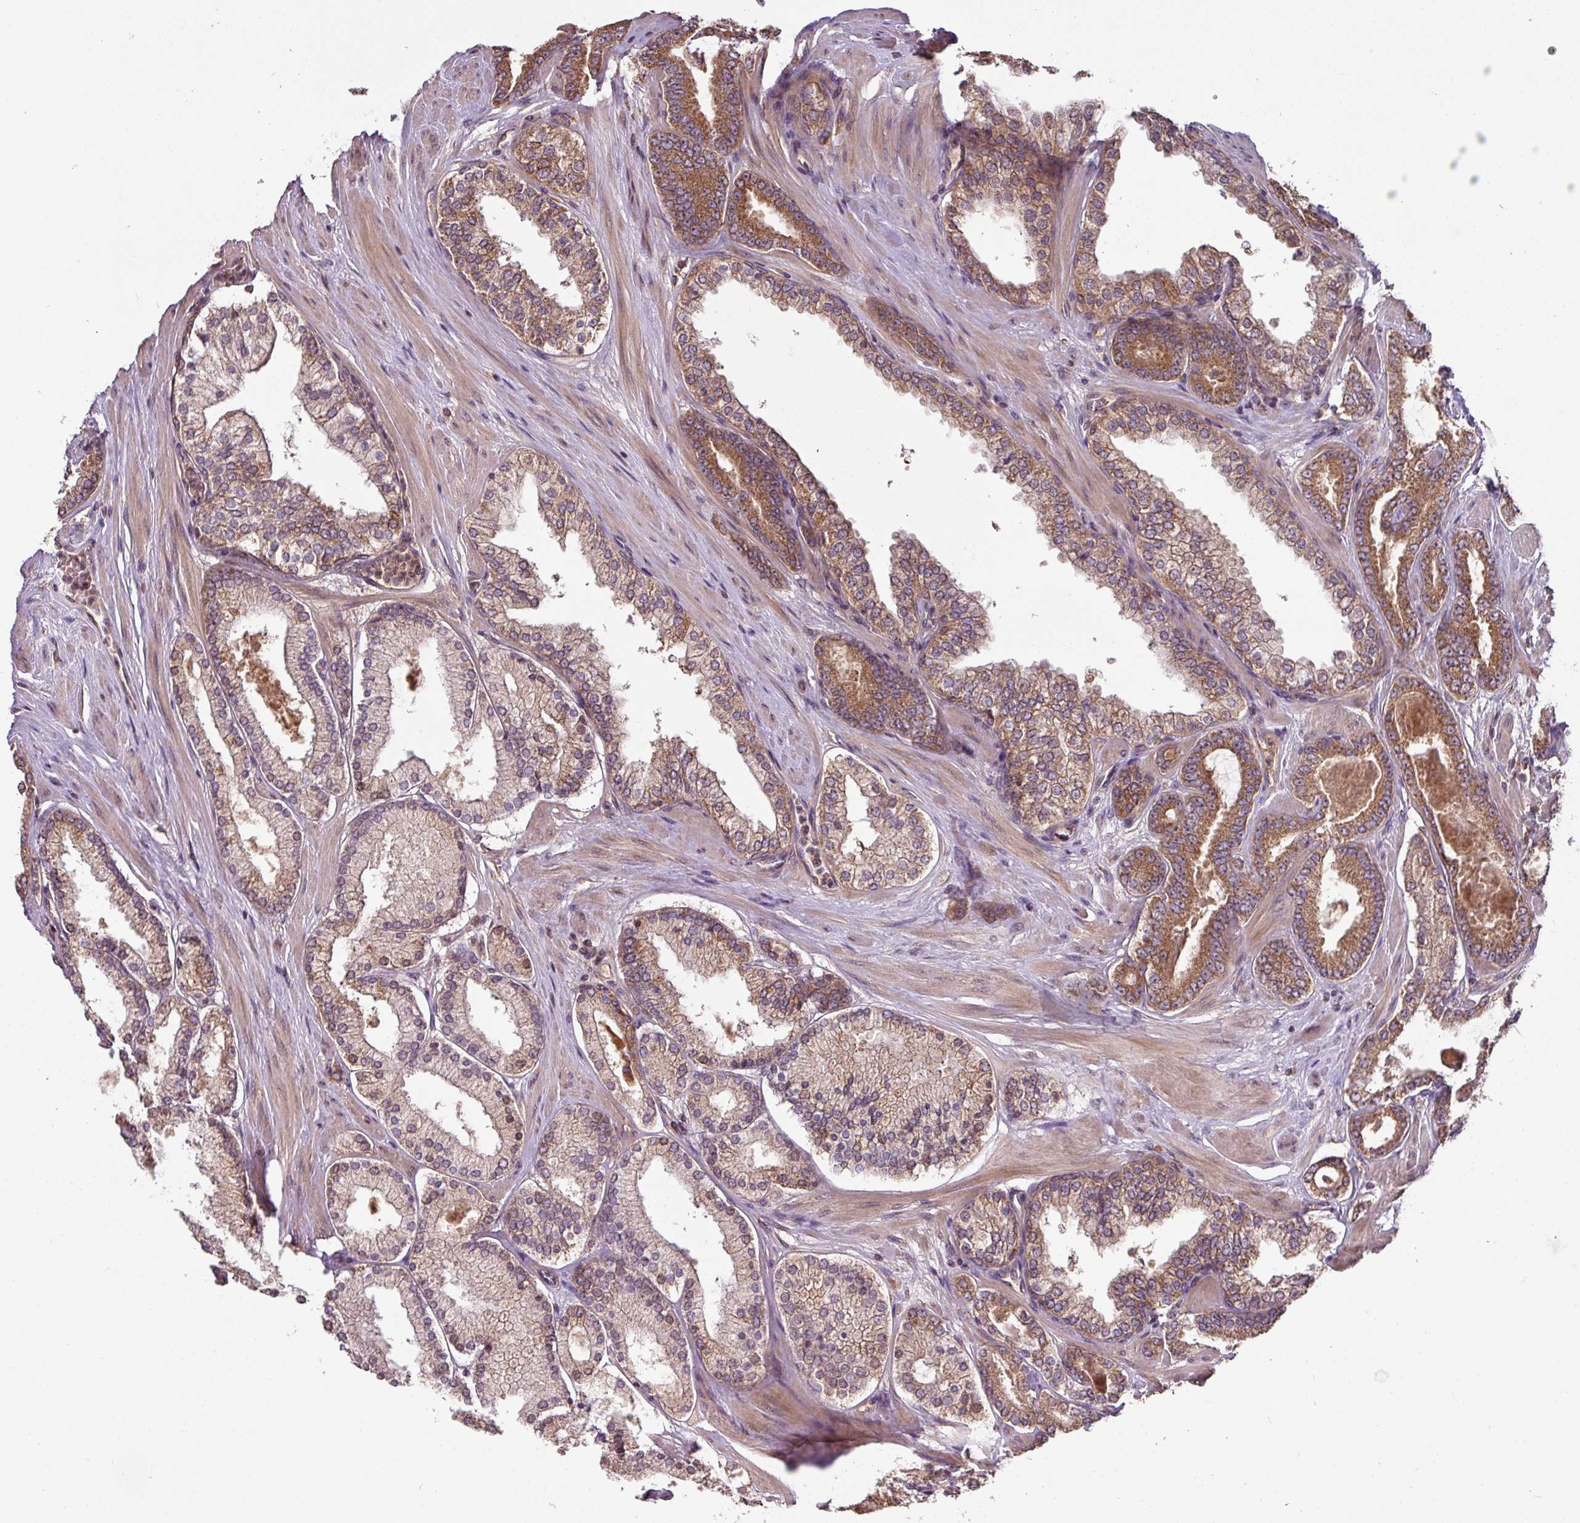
{"staining": {"intensity": "moderate", "quantity": ">75%", "location": "cytoplasmic/membranous"}, "tissue": "prostate cancer", "cell_type": "Tumor cells", "image_type": "cancer", "snomed": [{"axis": "morphology", "description": "Adenocarcinoma, Low grade"}, {"axis": "topography", "description": "Prostate"}], "caption": "Protein staining exhibits moderate cytoplasmic/membranous staining in about >75% of tumor cells in prostate low-grade adenocarcinoma. The protein is shown in brown color, while the nuclei are stained blue.", "gene": "MRRF", "patient": {"sex": "male", "age": 42}}